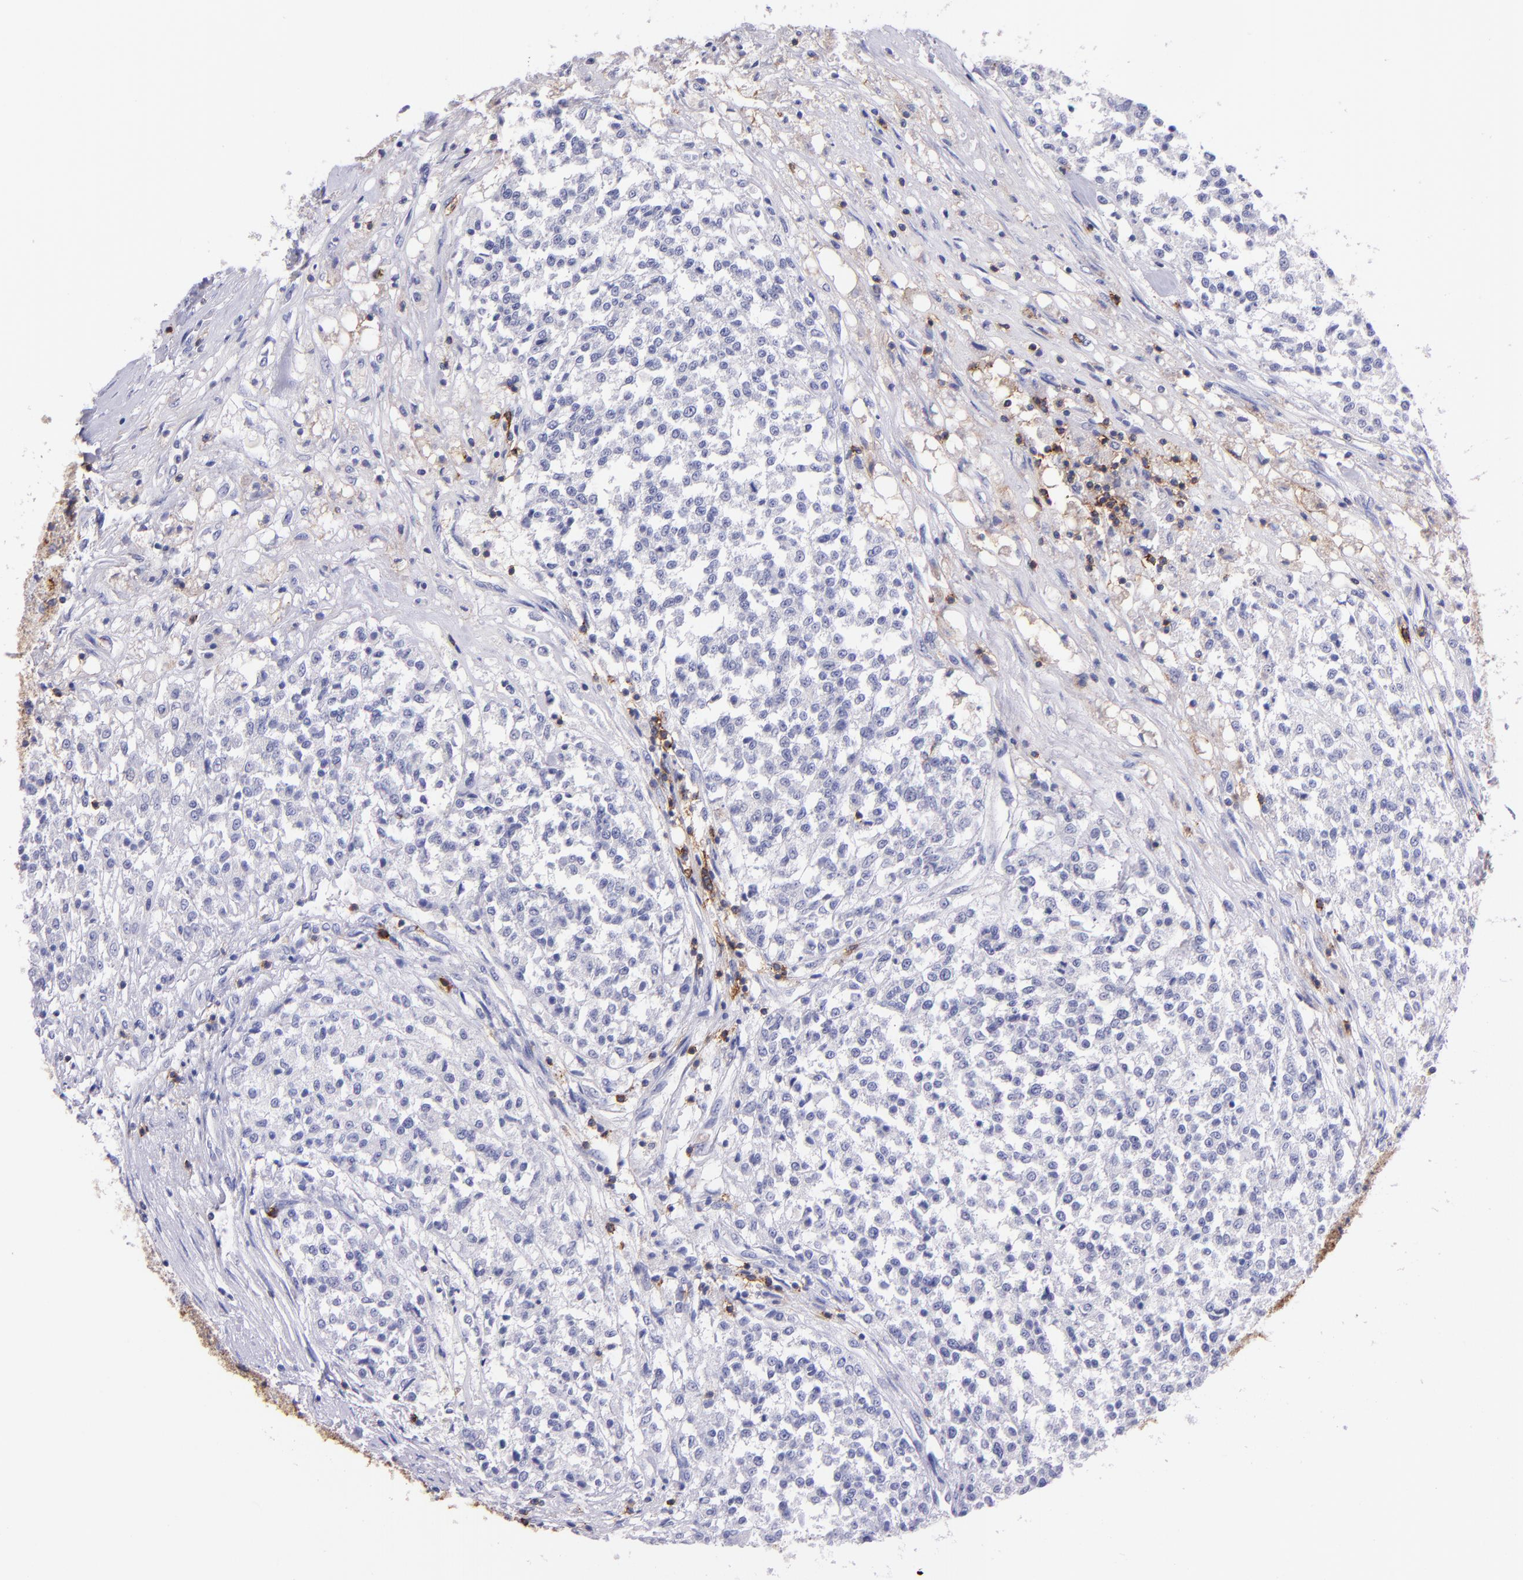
{"staining": {"intensity": "negative", "quantity": "none", "location": "none"}, "tissue": "testis cancer", "cell_type": "Tumor cells", "image_type": "cancer", "snomed": [{"axis": "morphology", "description": "Seminoma, NOS"}, {"axis": "topography", "description": "Testis"}], "caption": "This photomicrograph is of seminoma (testis) stained with IHC to label a protein in brown with the nuclei are counter-stained blue. There is no staining in tumor cells.", "gene": "SPN", "patient": {"sex": "male", "age": 59}}